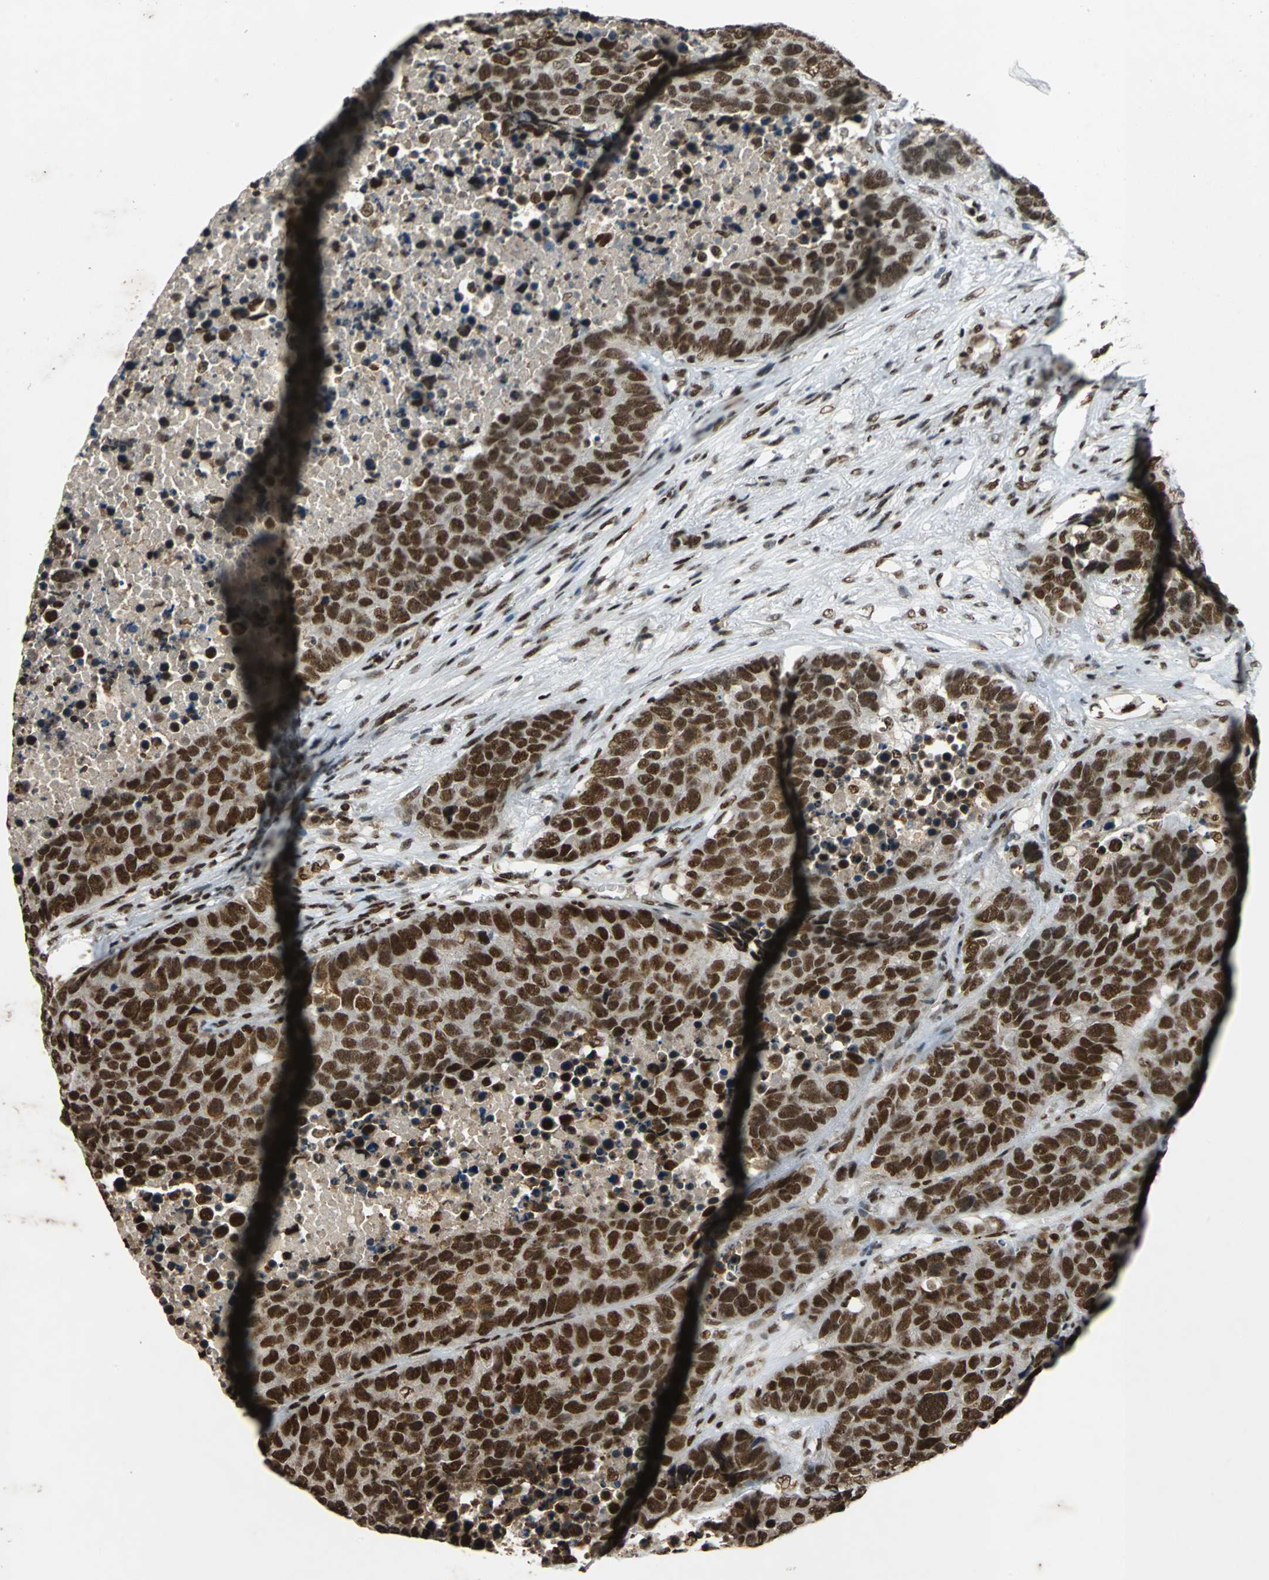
{"staining": {"intensity": "strong", "quantity": ">75%", "location": "nuclear"}, "tissue": "carcinoid", "cell_type": "Tumor cells", "image_type": "cancer", "snomed": [{"axis": "morphology", "description": "Carcinoid, malignant, NOS"}, {"axis": "topography", "description": "Lung"}], "caption": "A high-resolution image shows immunohistochemistry staining of carcinoid, which reveals strong nuclear staining in approximately >75% of tumor cells.", "gene": "MTA2", "patient": {"sex": "male", "age": 60}}